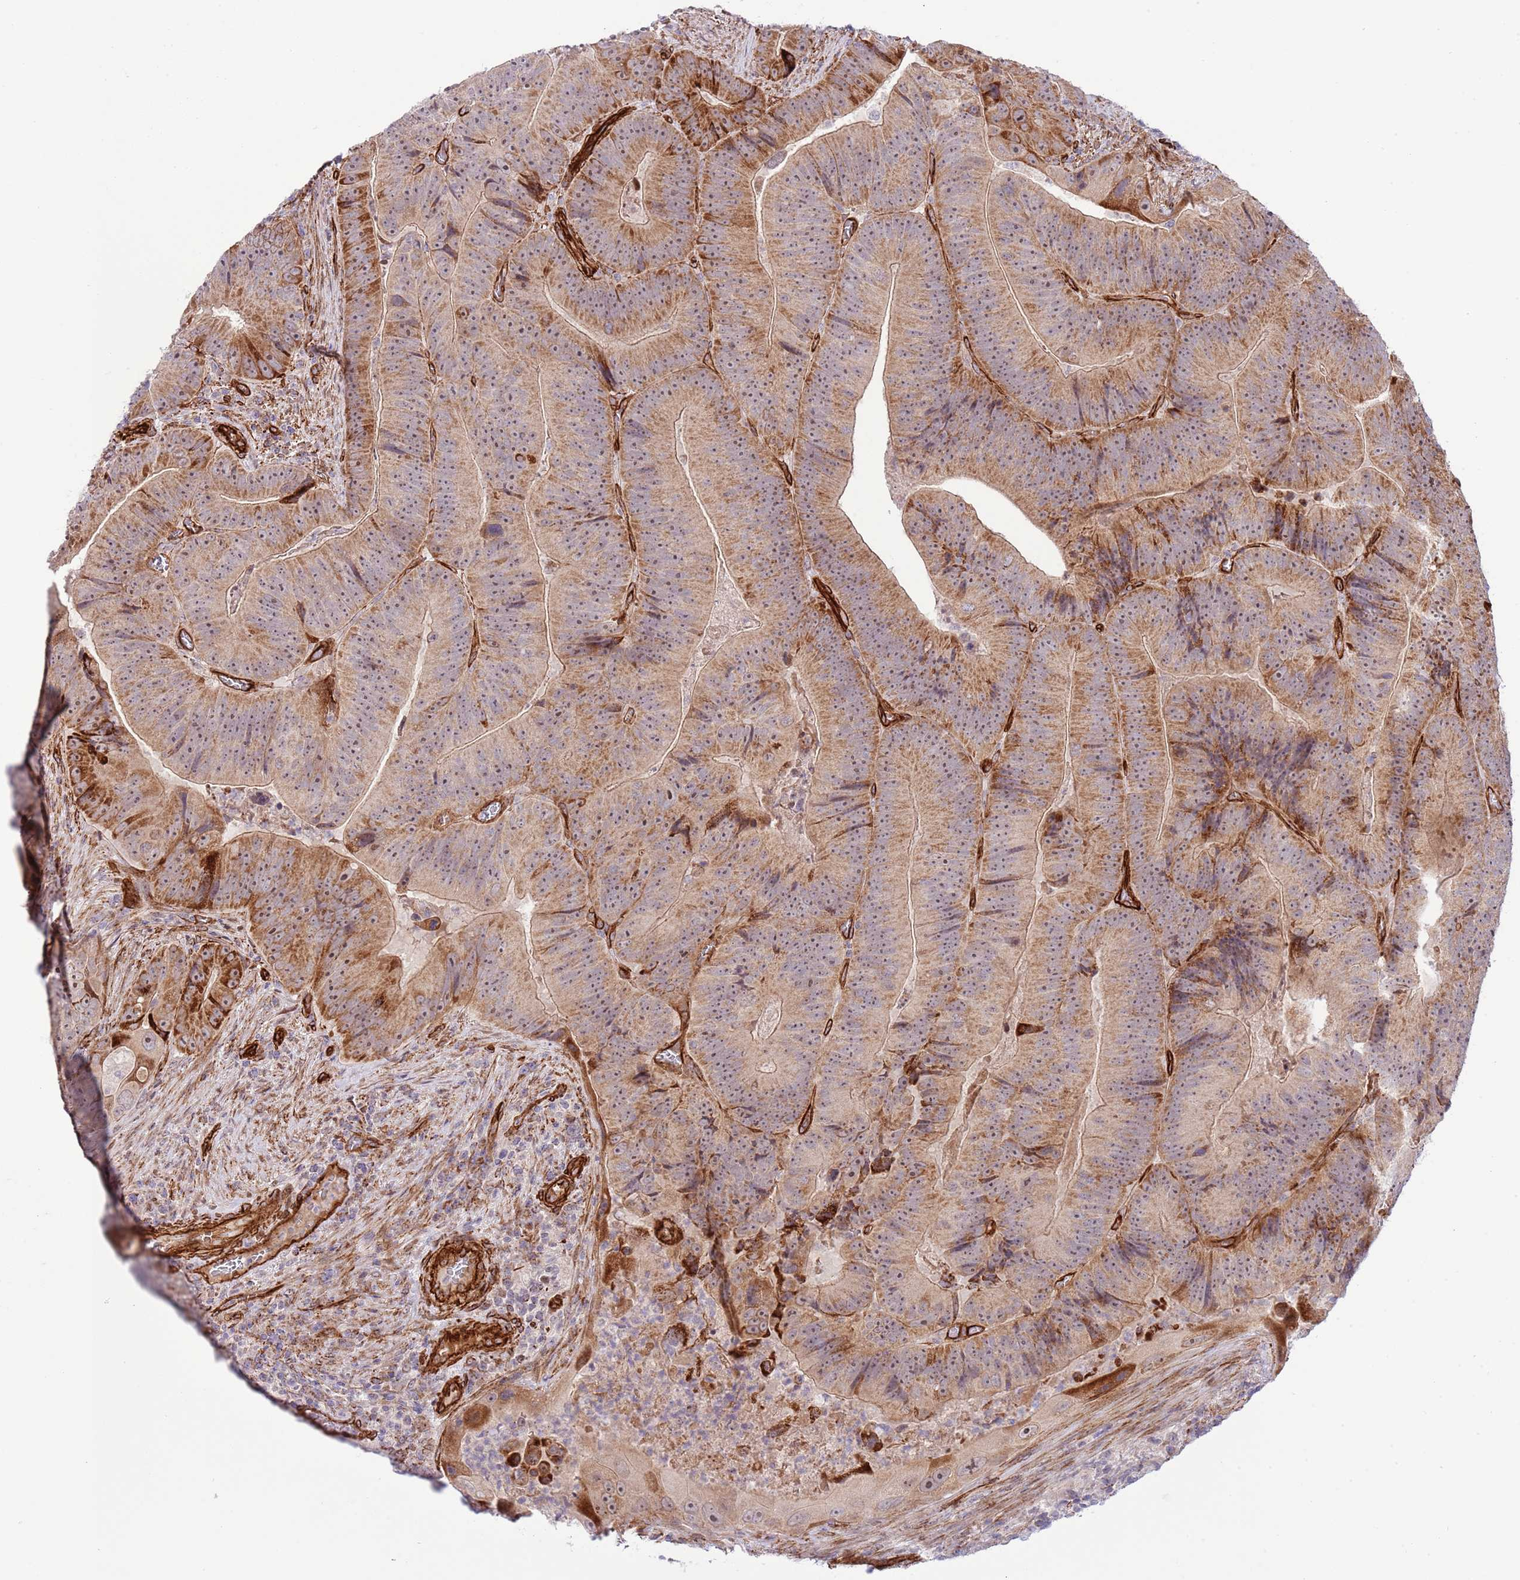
{"staining": {"intensity": "strong", "quantity": ">75%", "location": "cytoplasmic/membranous,nuclear"}, "tissue": "colorectal cancer", "cell_type": "Tumor cells", "image_type": "cancer", "snomed": [{"axis": "morphology", "description": "Adenocarcinoma, NOS"}, {"axis": "topography", "description": "Colon"}], "caption": "Protein staining exhibits strong cytoplasmic/membranous and nuclear positivity in about >75% of tumor cells in adenocarcinoma (colorectal).", "gene": "NEK3", "patient": {"sex": "female", "age": 86}}